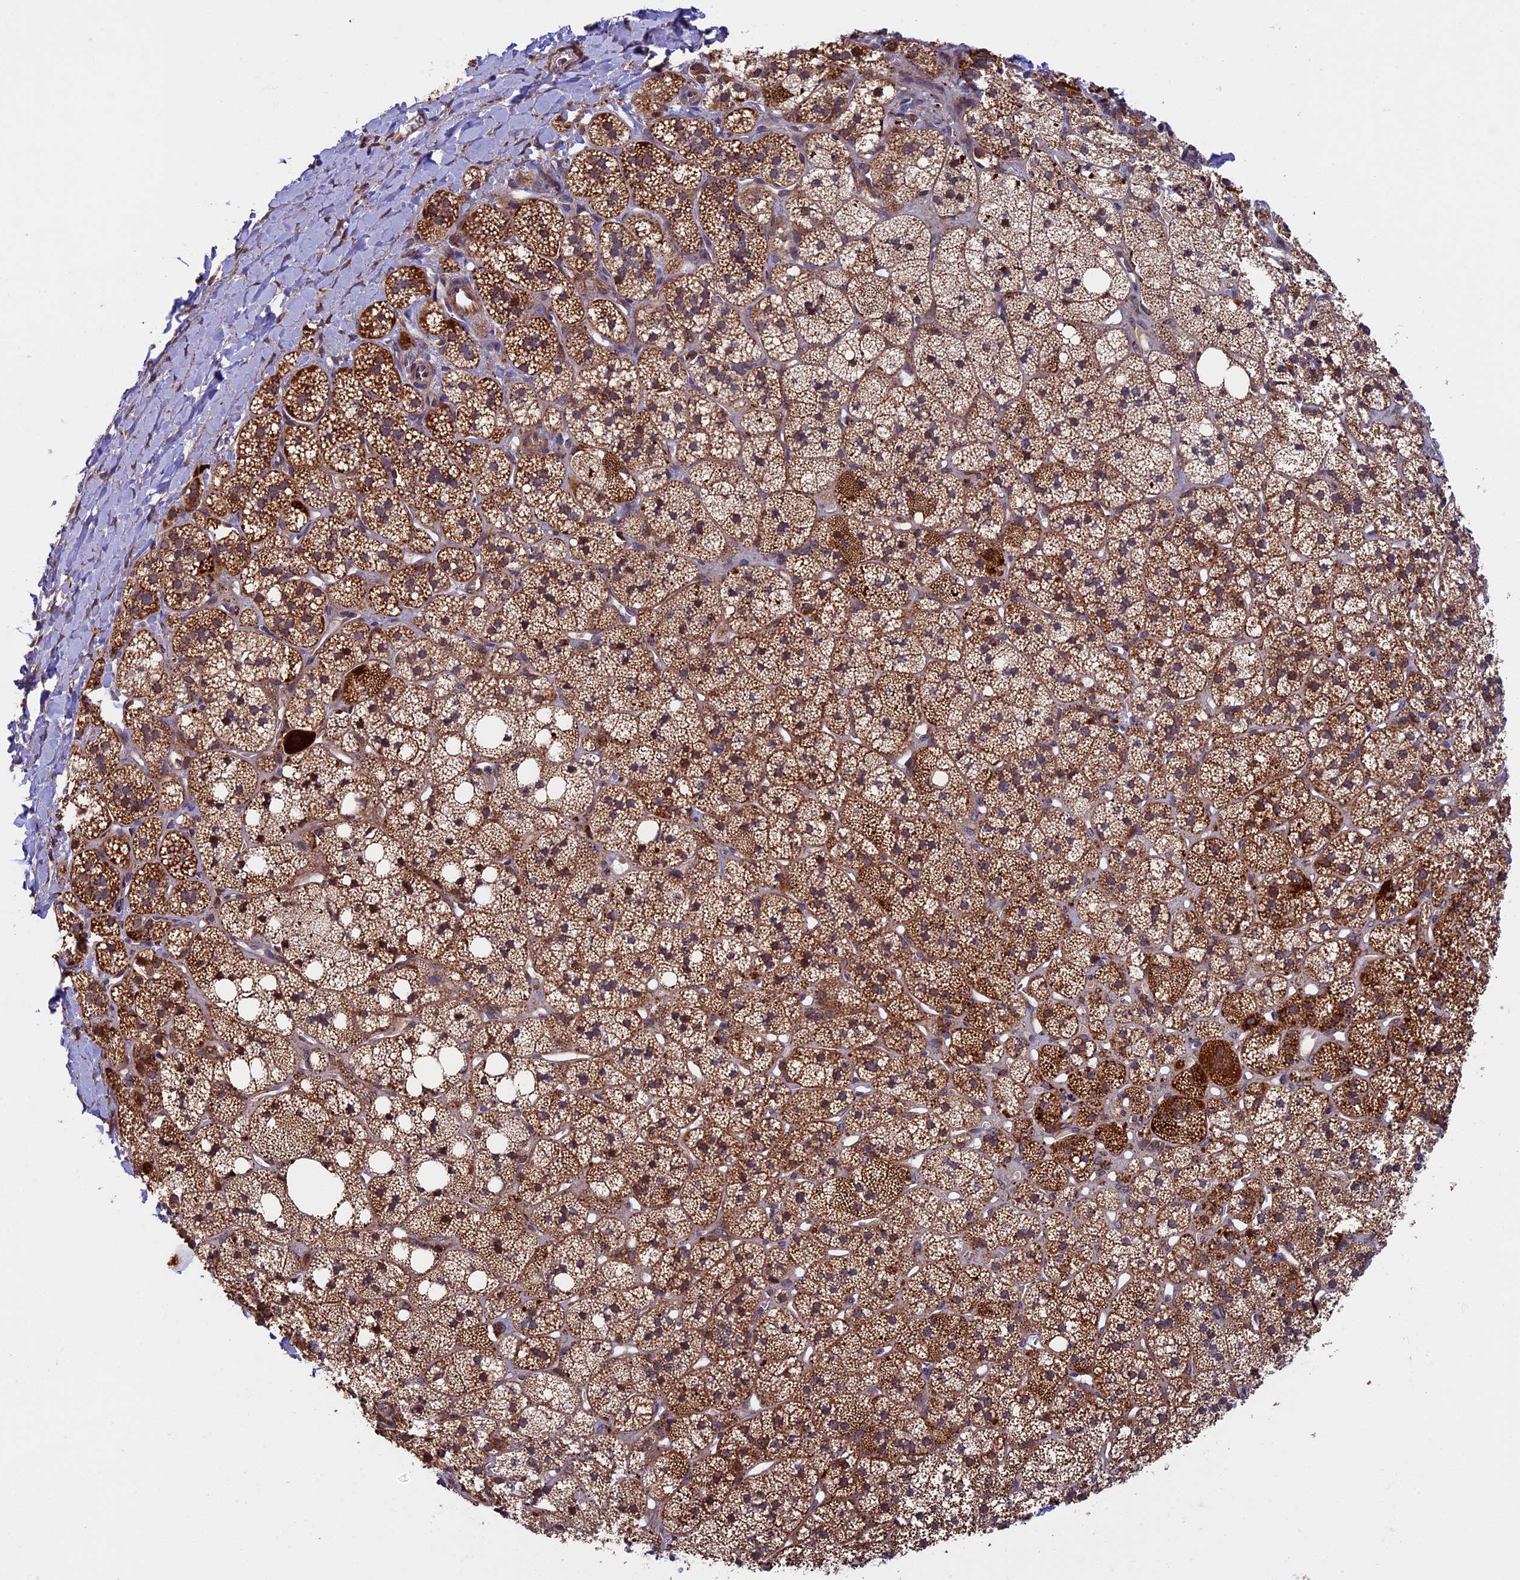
{"staining": {"intensity": "strong", "quantity": ">75%", "location": "cytoplasmic/membranous"}, "tissue": "adrenal gland", "cell_type": "Glandular cells", "image_type": "normal", "snomed": [{"axis": "morphology", "description": "Normal tissue, NOS"}, {"axis": "topography", "description": "Adrenal gland"}], "caption": "Immunohistochemistry image of normal adrenal gland: human adrenal gland stained using IHC exhibits high levels of strong protein expression localized specifically in the cytoplasmic/membranous of glandular cells, appearing as a cytoplasmic/membranous brown color.", "gene": "RNF17", "patient": {"sex": "male", "age": 61}}